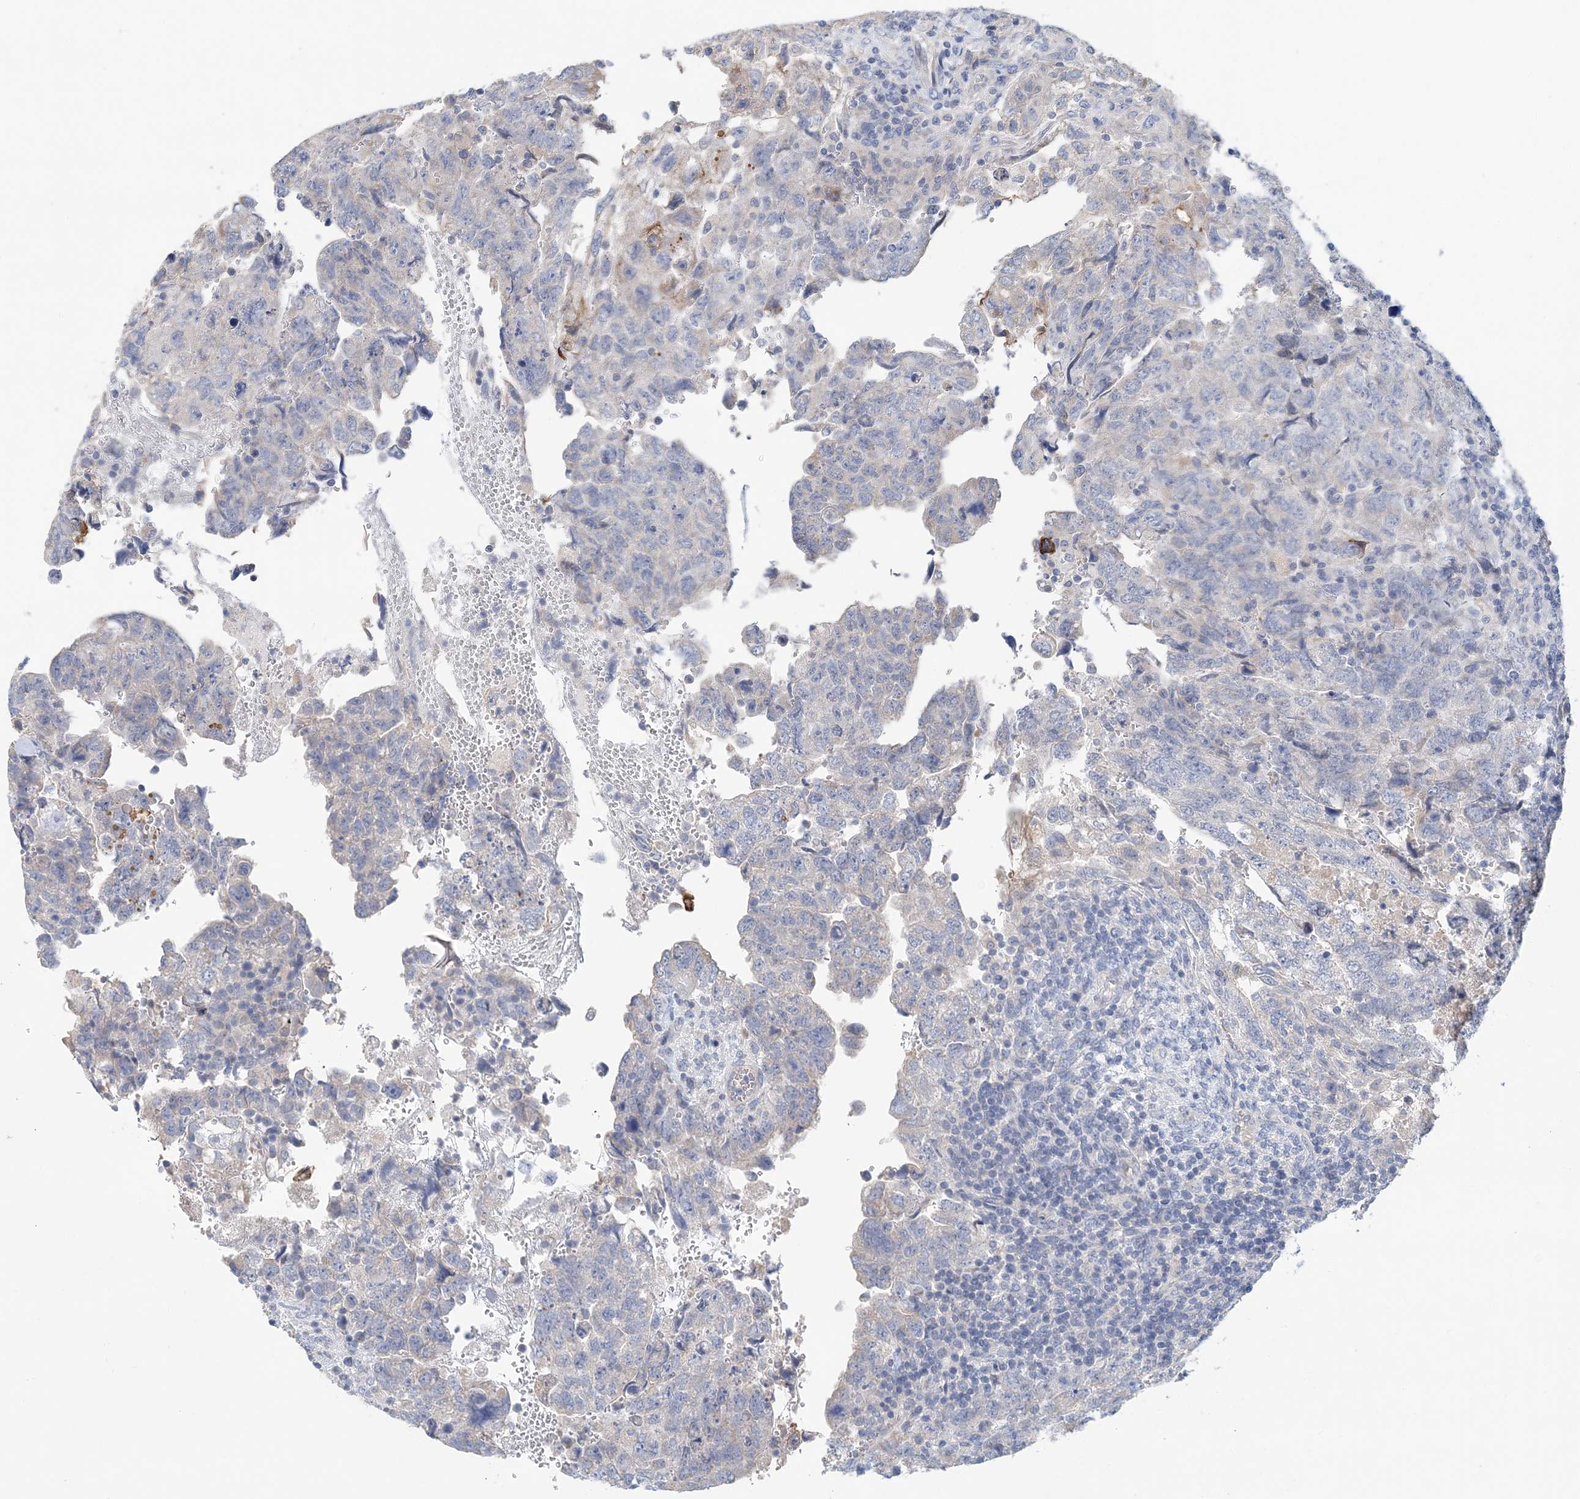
{"staining": {"intensity": "negative", "quantity": "none", "location": "none"}, "tissue": "testis cancer", "cell_type": "Tumor cells", "image_type": "cancer", "snomed": [{"axis": "morphology", "description": "Carcinoma, Embryonal, NOS"}, {"axis": "topography", "description": "Testis"}], "caption": "Tumor cells are negative for protein expression in human testis embryonal carcinoma.", "gene": "LRRIQ4", "patient": {"sex": "male", "age": 36}}